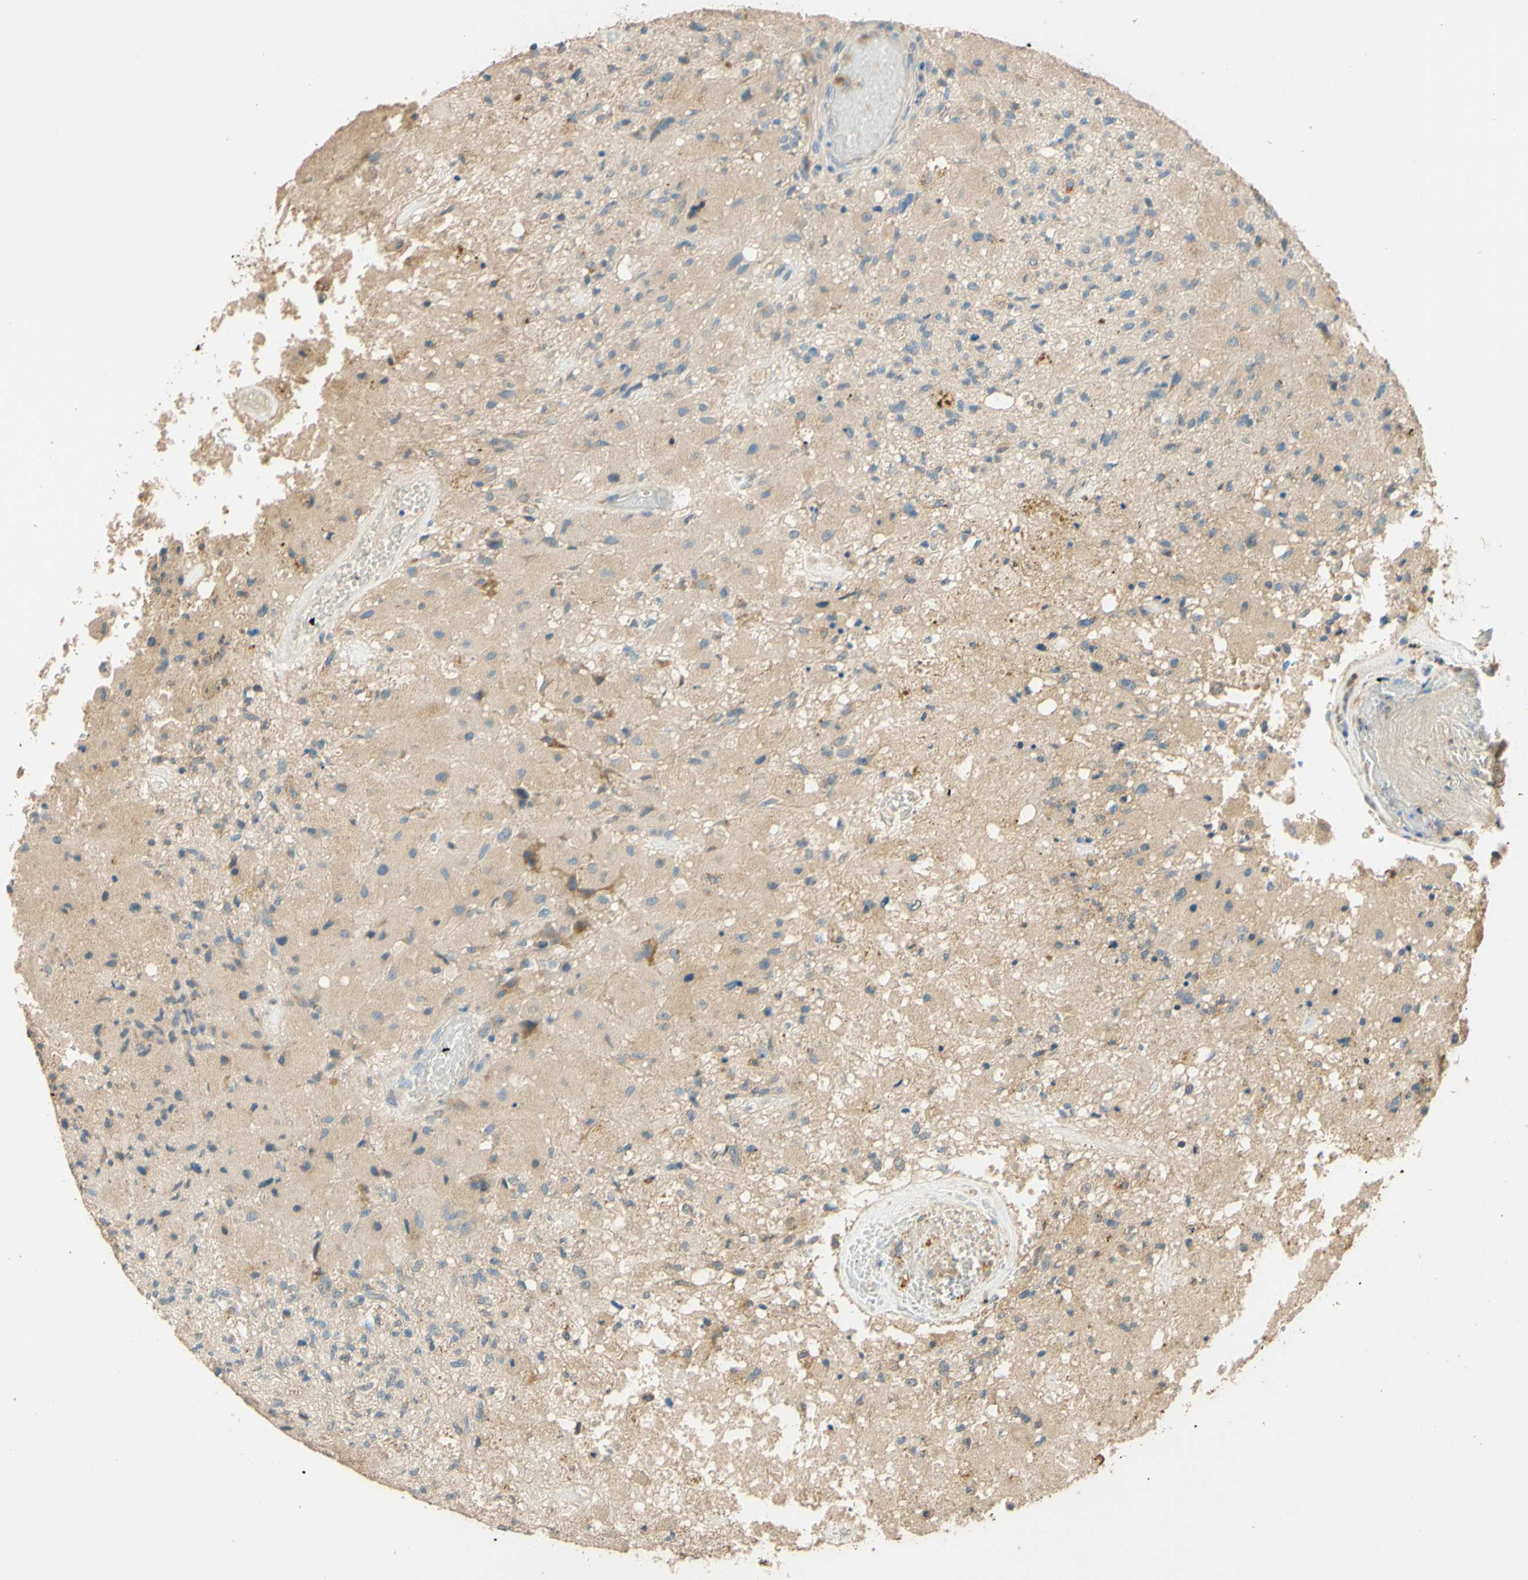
{"staining": {"intensity": "weak", "quantity": ">75%", "location": "cytoplasmic/membranous"}, "tissue": "glioma", "cell_type": "Tumor cells", "image_type": "cancer", "snomed": [{"axis": "morphology", "description": "Normal tissue, NOS"}, {"axis": "morphology", "description": "Glioma, malignant, High grade"}, {"axis": "topography", "description": "Cerebral cortex"}], "caption": "Glioma tissue shows weak cytoplasmic/membranous positivity in approximately >75% of tumor cells, visualized by immunohistochemistry.", "gene": "ENTREP2", "patient": {"sex": "male", "age": 77}}